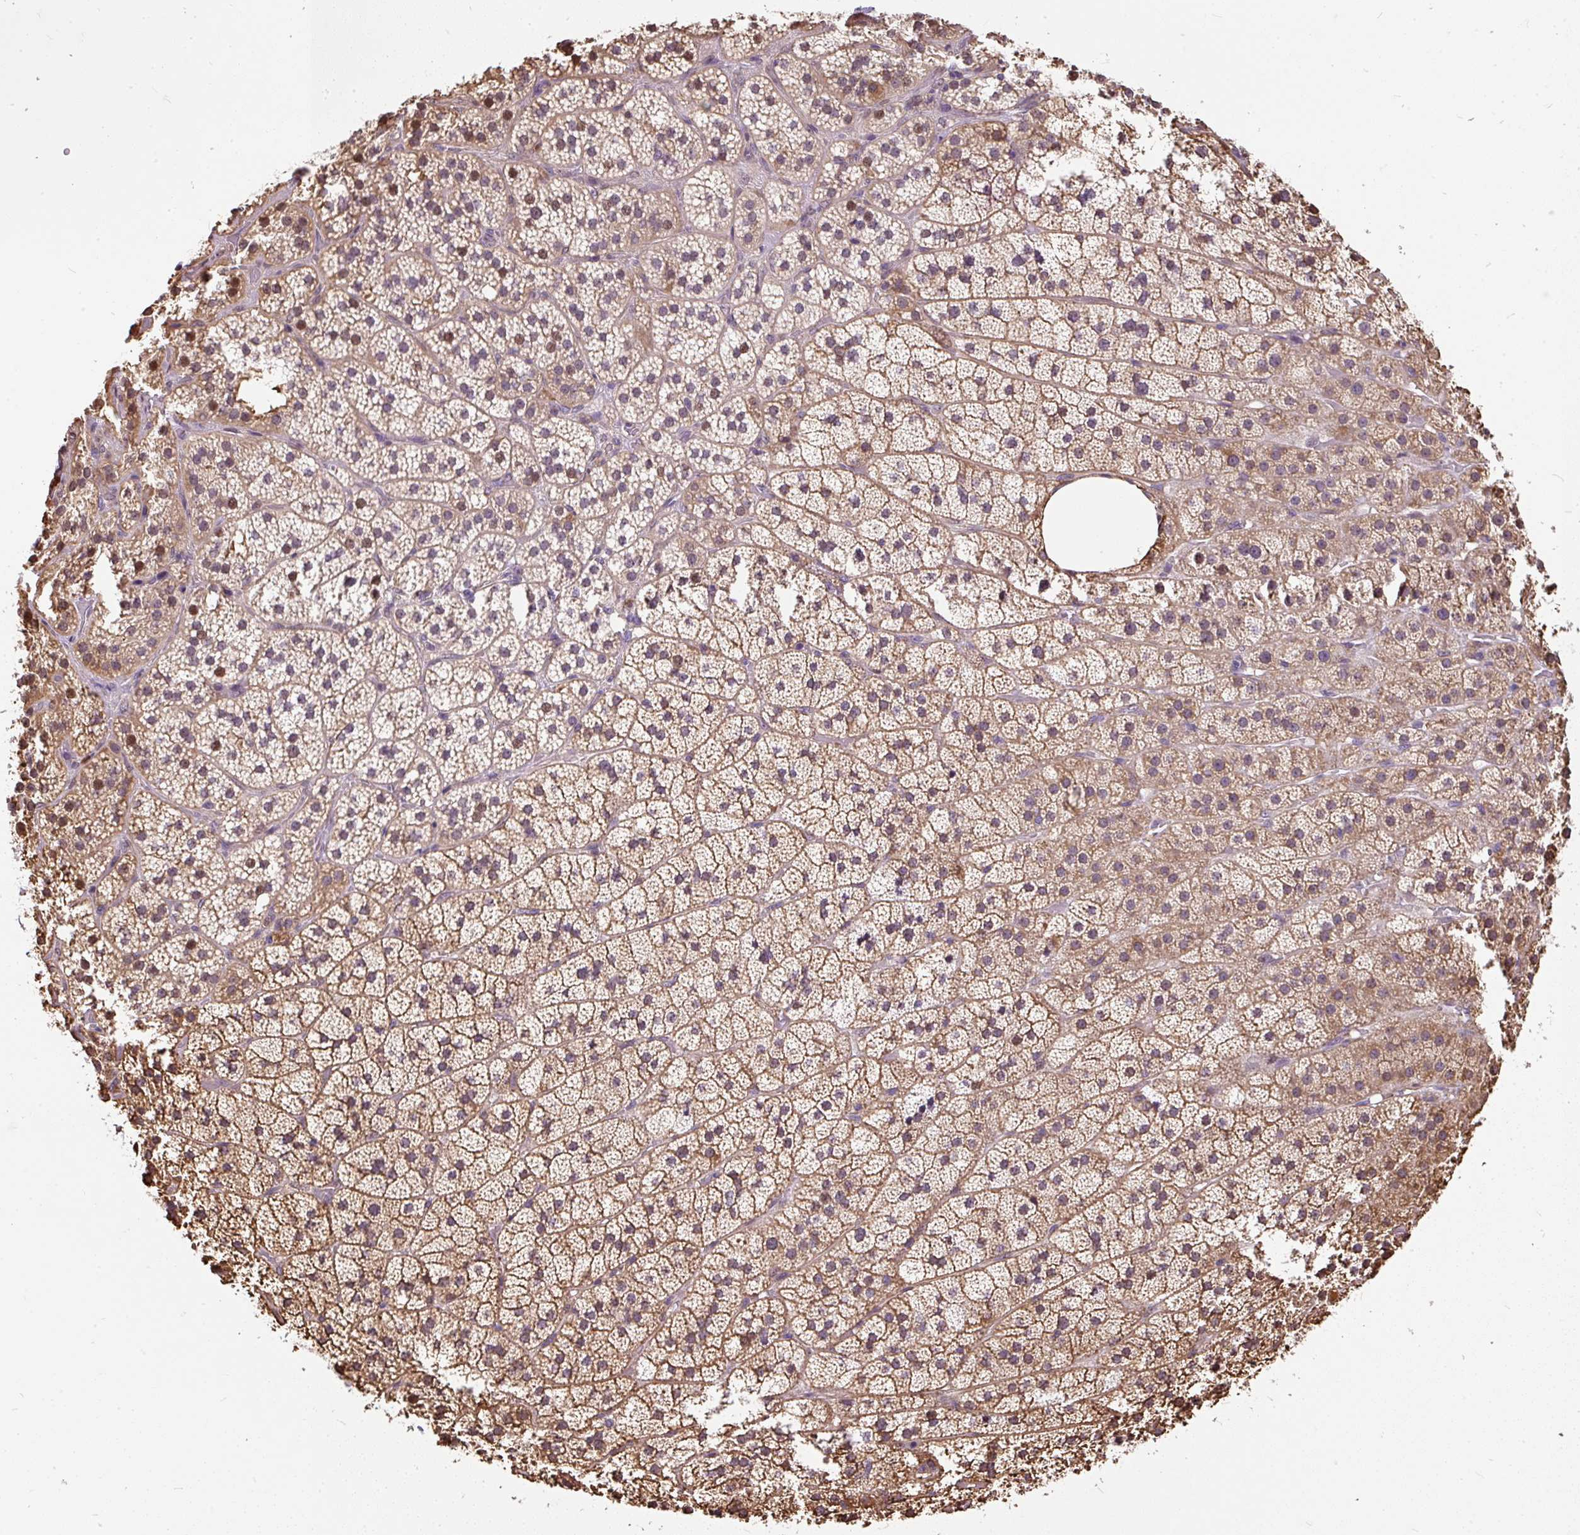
{"staining": {"intensity": "moderate", "quantity": ">75%", "location": "cytoplasmic/membranous,nuclear"}, "tissue": "adrenal gland", "cell_type": "Glandular cells", "image_type": "normal", "snomed": [{"axis": "morphology", "description": "Normal tissue, NOS"}, {"axis": "topography", "description": "Adrenal gland"}], "caption": "DAB (3,3'-diaminobenzidine) immunohistochemical staining of unremarkable adrenal gland demonstrates moderate cytoplasmic/membranous,nuclear protein positivity in about >75% of glandular cells. (DAB = brown stain, brightfield microscopy at high magnification).", "gene": "PUS7L", "patient": {"sex": "male", "age": 57}}